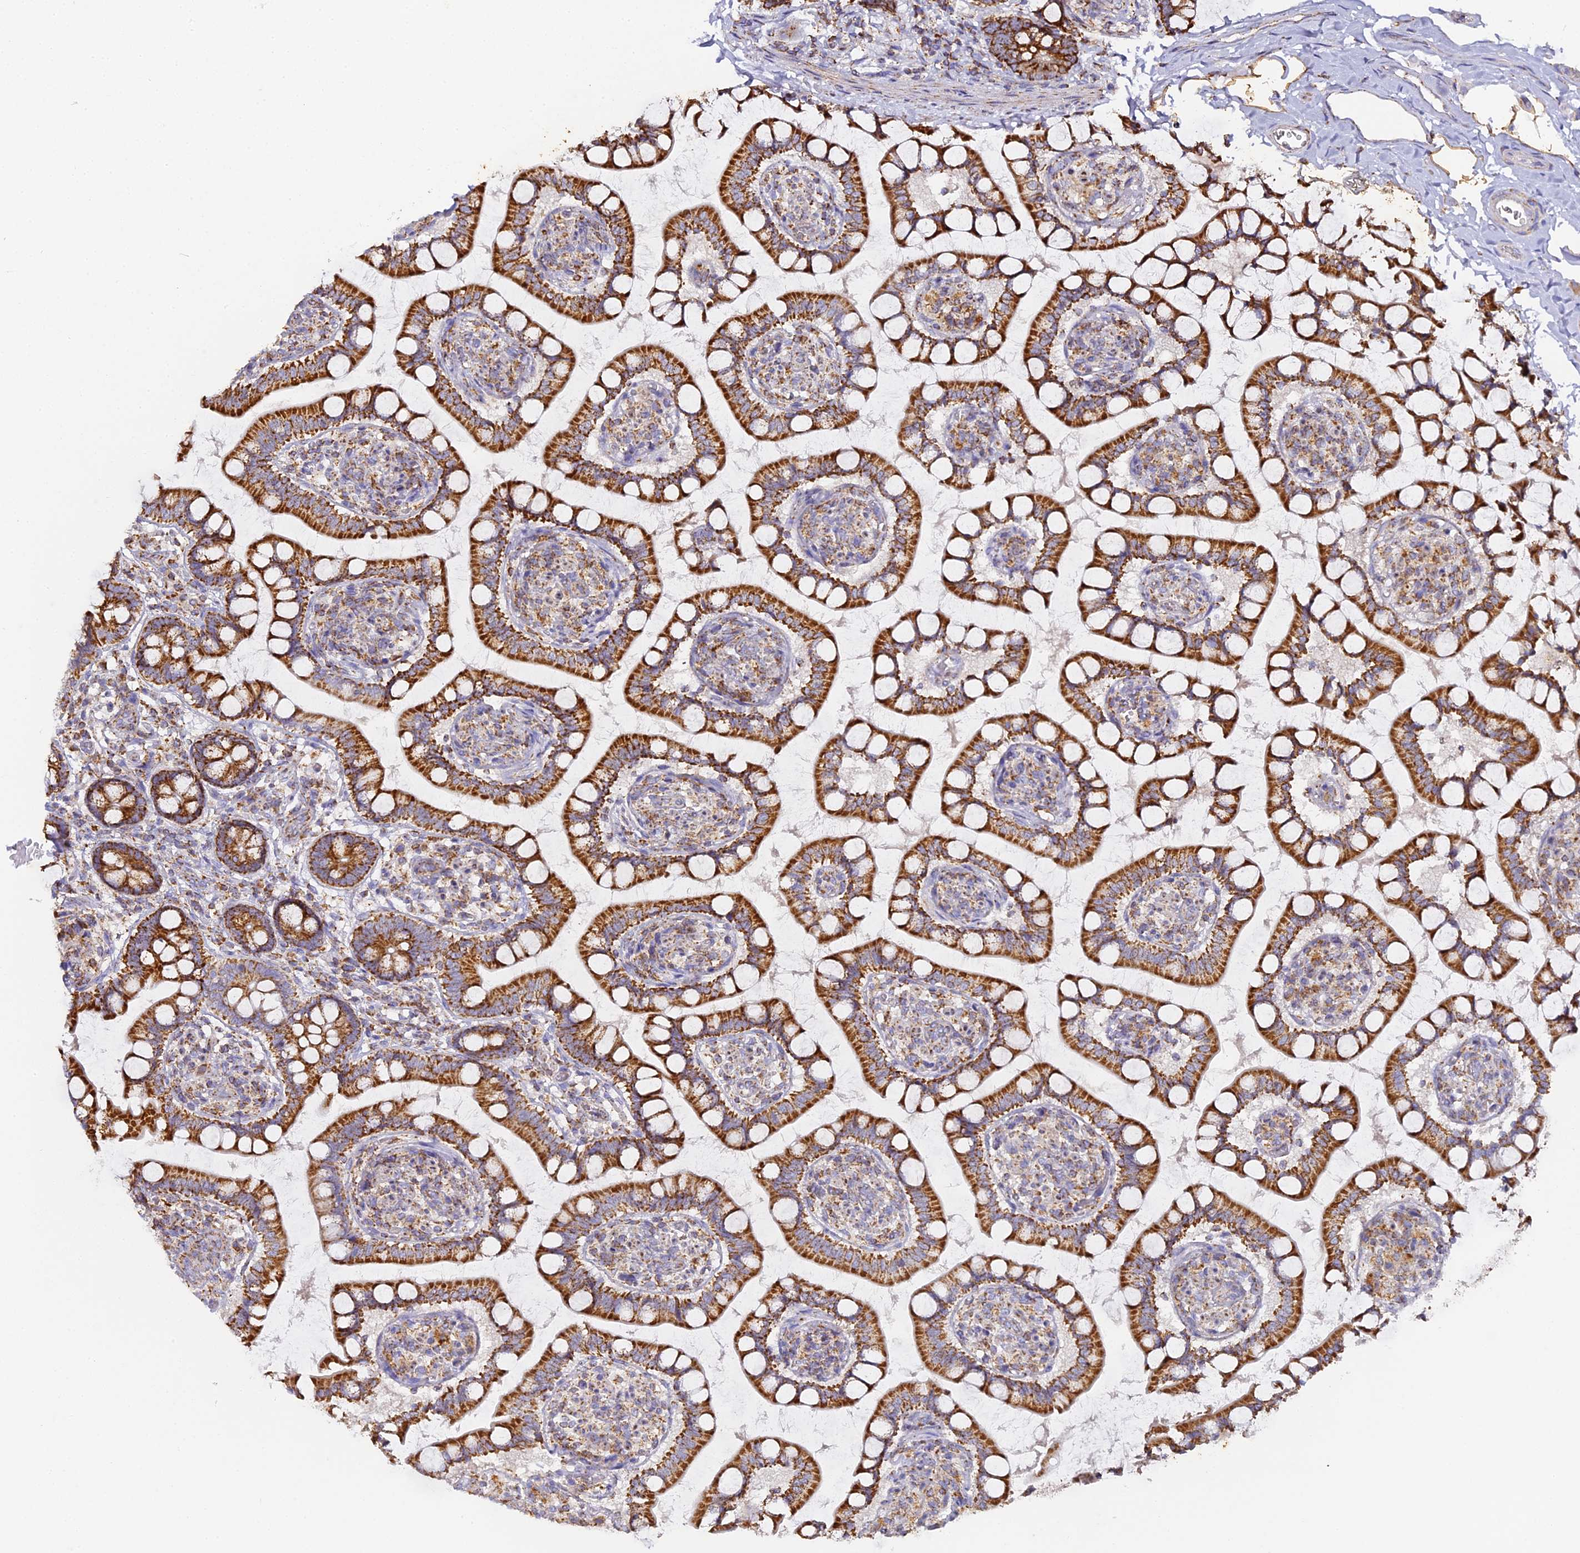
{"staining": {"intensity": "strong", "quantity": "25%-75%", "location": "cytoplasmic/membranous"}, "tissue": "small intestine", "cell_type": "Glandular cells", "image_type": "normal", "snomed": [{"axis": "morphology", "description": "Normal tissue, NOS"}, {"axis": "topography", "description": "Small intestine"}], "caption": "The histopathology image exhibits a brown stain indicating the presence of a protein in the cytoplasmic/membranous of glandular cells in small intestine.", "gene": "DONSON", "patient": {"sex": "male", "age": 52}}